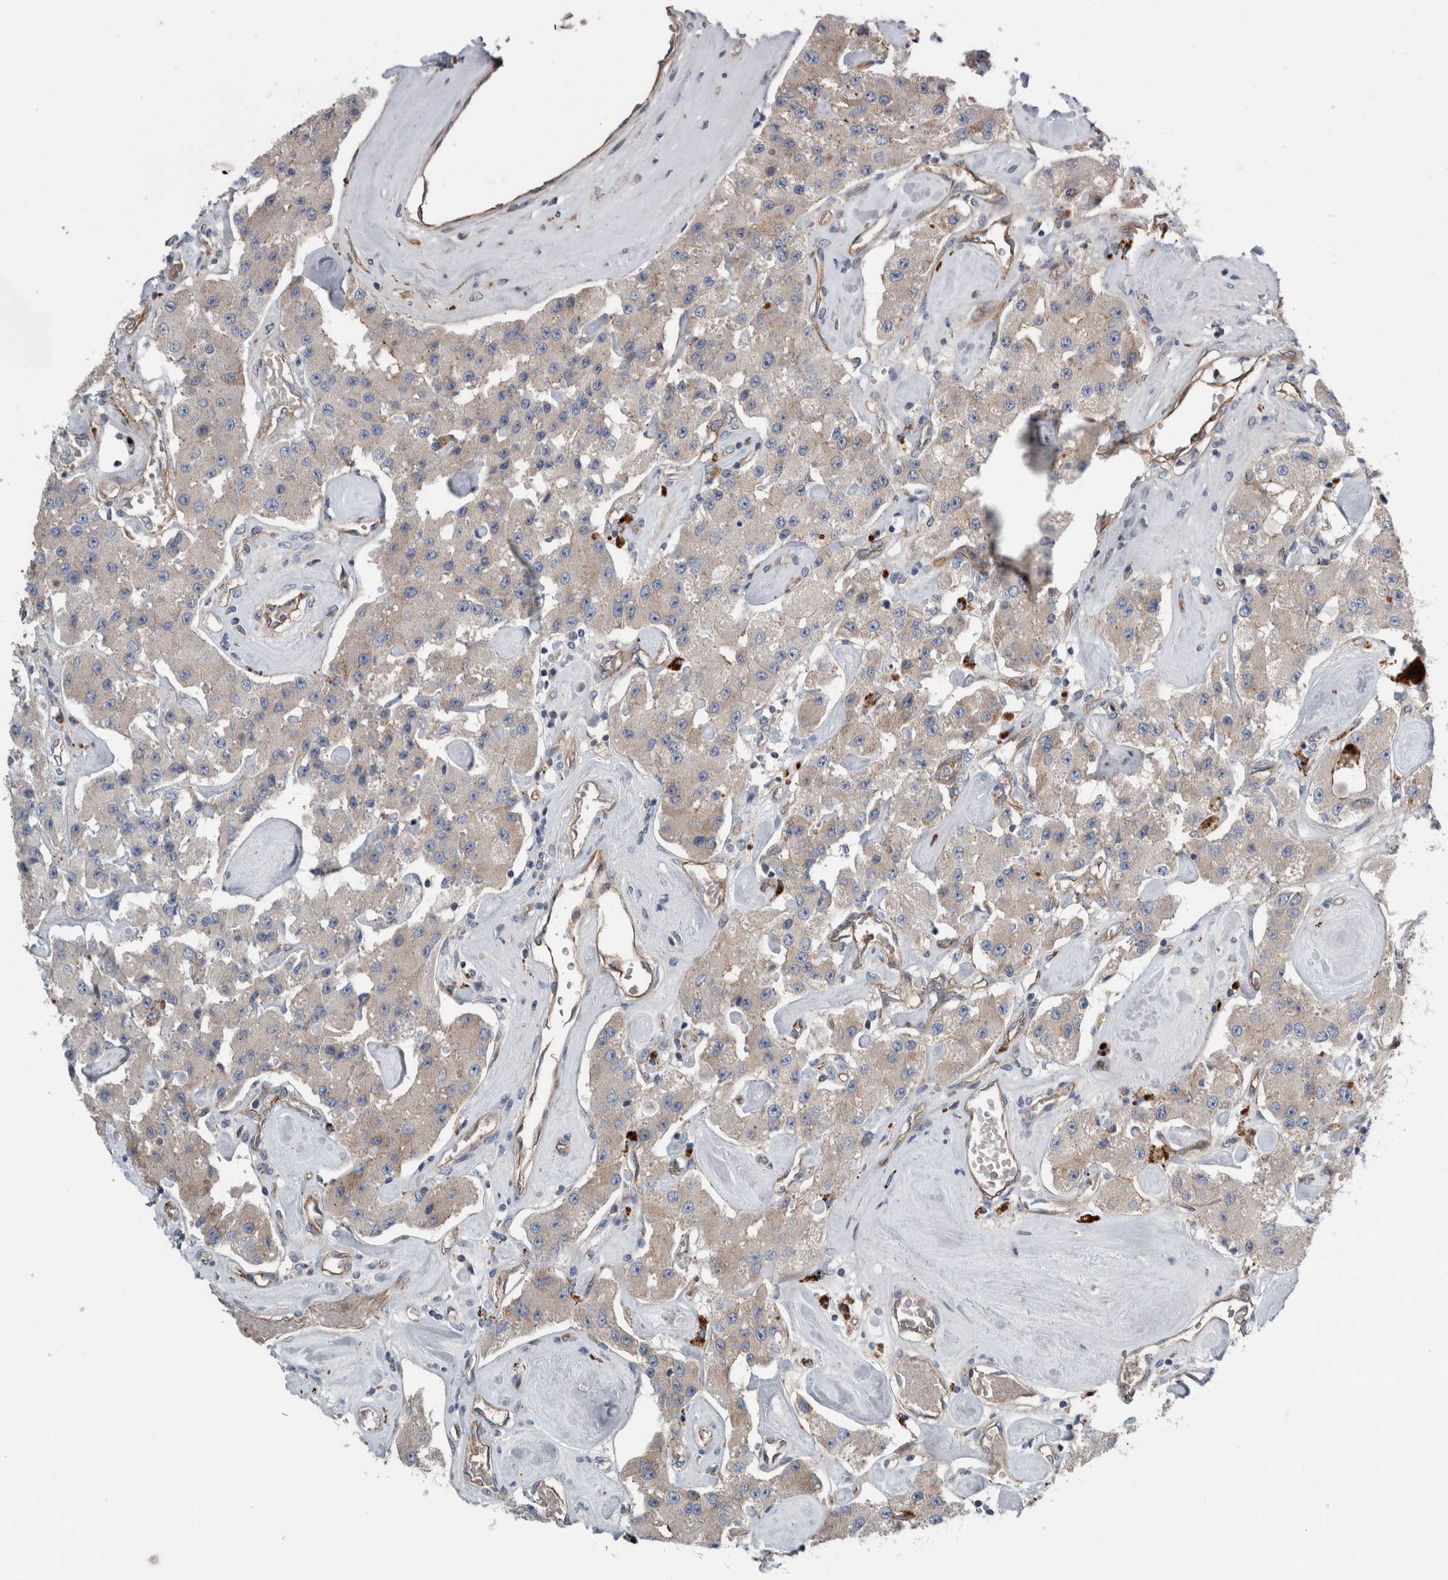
{"staining": {"intensity": "weak", "quantity": ">75%", "location": "cytoplasmic/membranous"}, "tissue": "carcinoid", "cell_type": "Tumor cells", "image_type": "cancer", "snomed": [{"axis": "morphology", "description": "Carcinoid, malignant, NOS"}, {"axis": "topography", "description": "Pancreas"}], "caption": "IHC of carcinoid (malignant) reveals low levels of weak cytoplasmic/membranous positivity in approximately >75% of tumor cells.", "gene": "GLT8D2", "patient": {"sex": "male", "age": 41}}